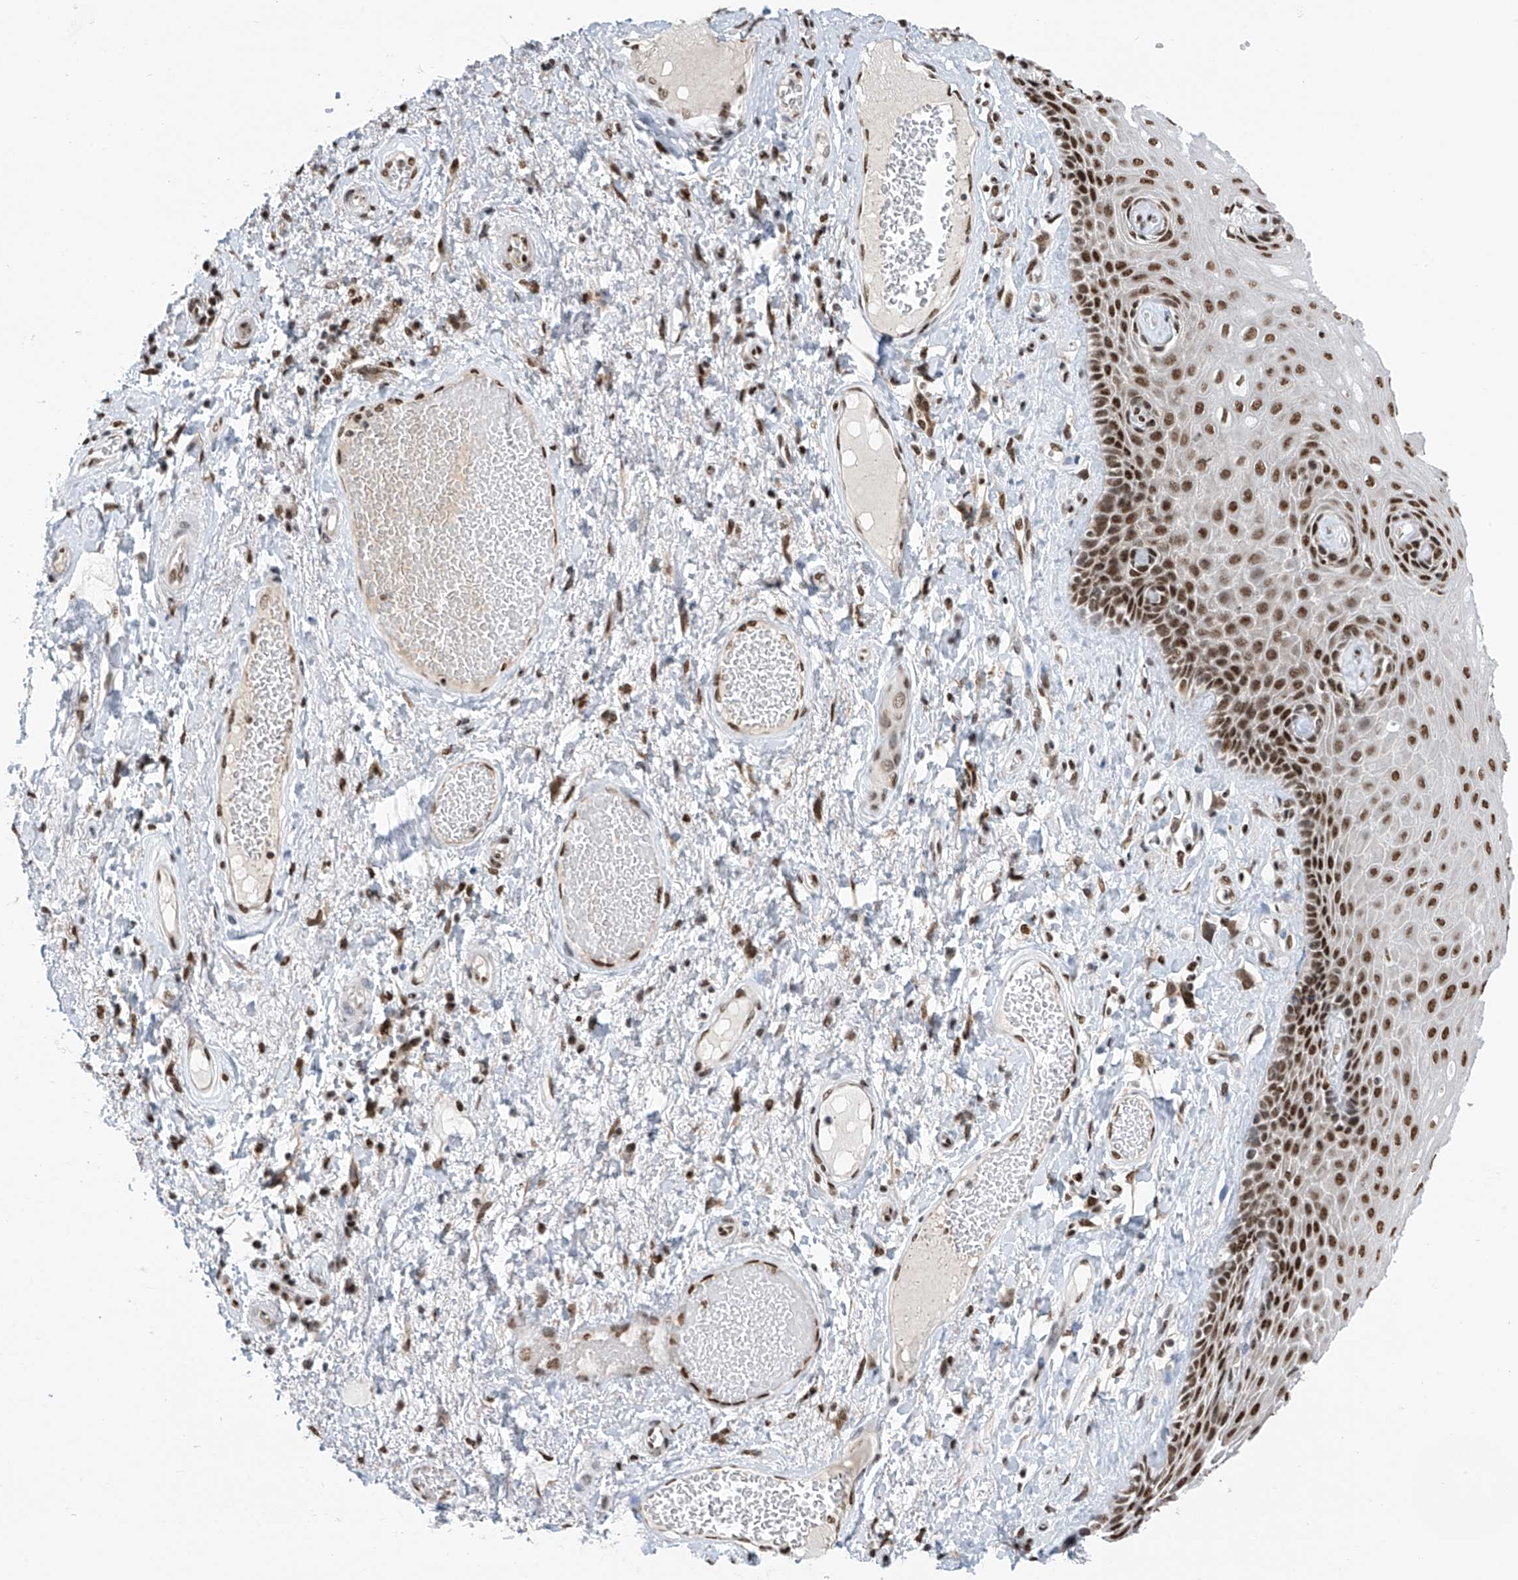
{"staining": {"intensity": "strong", "quantity": ">75%", "location": "nuclear"}, "tissue": "skin", "cell_type": "Epidermal cells", "image_type": "normal", "snomed": [{"axis": "morphology", "description": "Normal tissue, NOS"}, {"axis": "topography", "description": "Anal"}], "caption": "High-power microscopy captured an immunohistochemistry image of normal skin, revealing strong nuclear staining in approximately >75% of epidermal cells.", "gene": "APLF", "patient": {"sex": "male", "age": 69}}